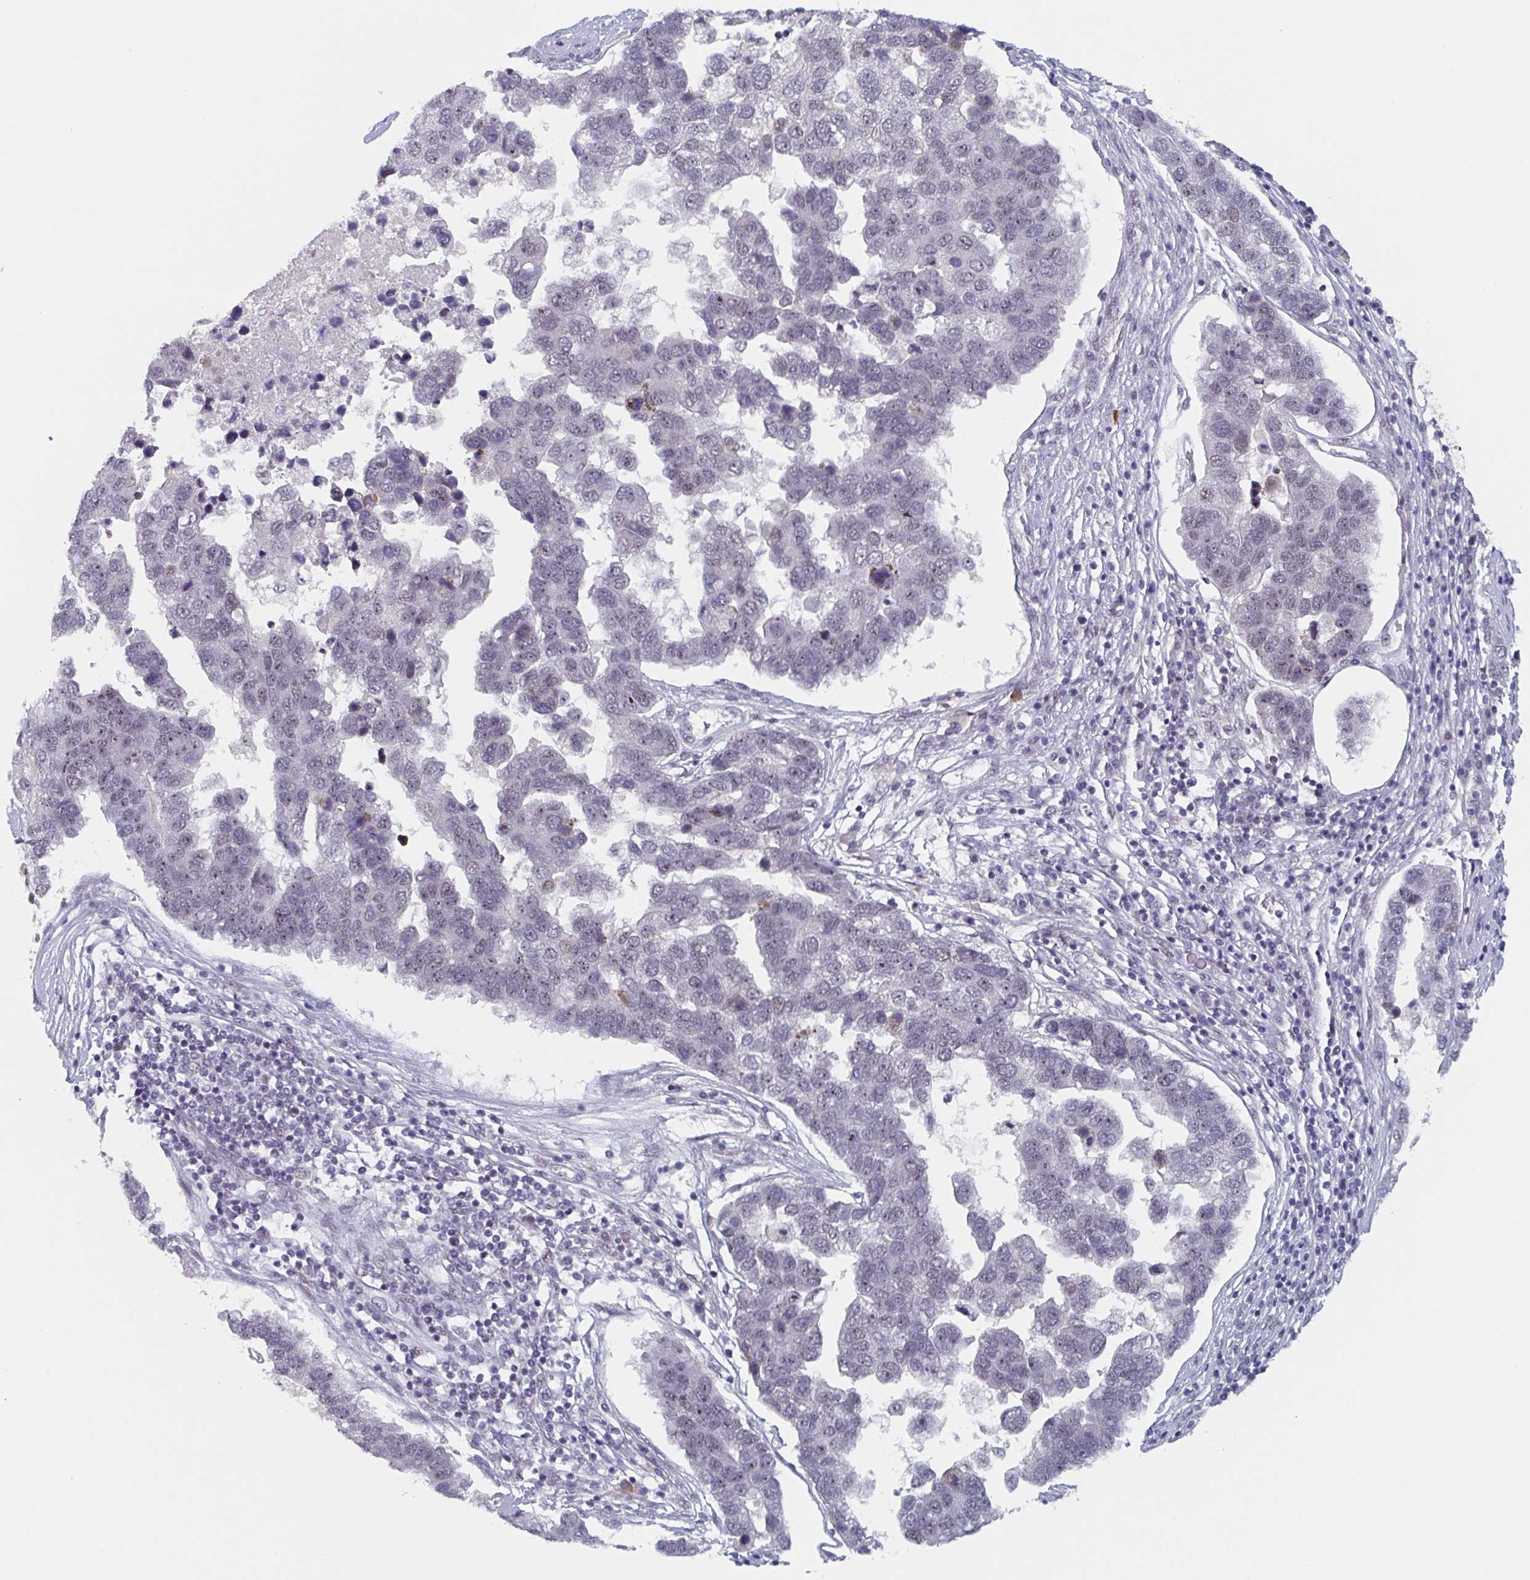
{"staining": {"intensity": "negative", "quantity": "none", "location": "none"}, "tissue": "pancreatic cancer", "cell_type": "Tumor cells", "image_type": "cancer", "snomed": [{"axis": "morphology", "description": "Adenocarcinoma, NOS"}, {"axis": "topography", "description": "Pancreas"}], "caption": "High magnification brightfield microscopy of pancreatic adenocarcinoma stained with DAB (3,3'-diaminobenzidine) (brown) and counterstained with hematoxylin (blue): tumor cells show no significant positivity.", "gene": "RNF212", "patient": {"sex": "female", "age": 61}}